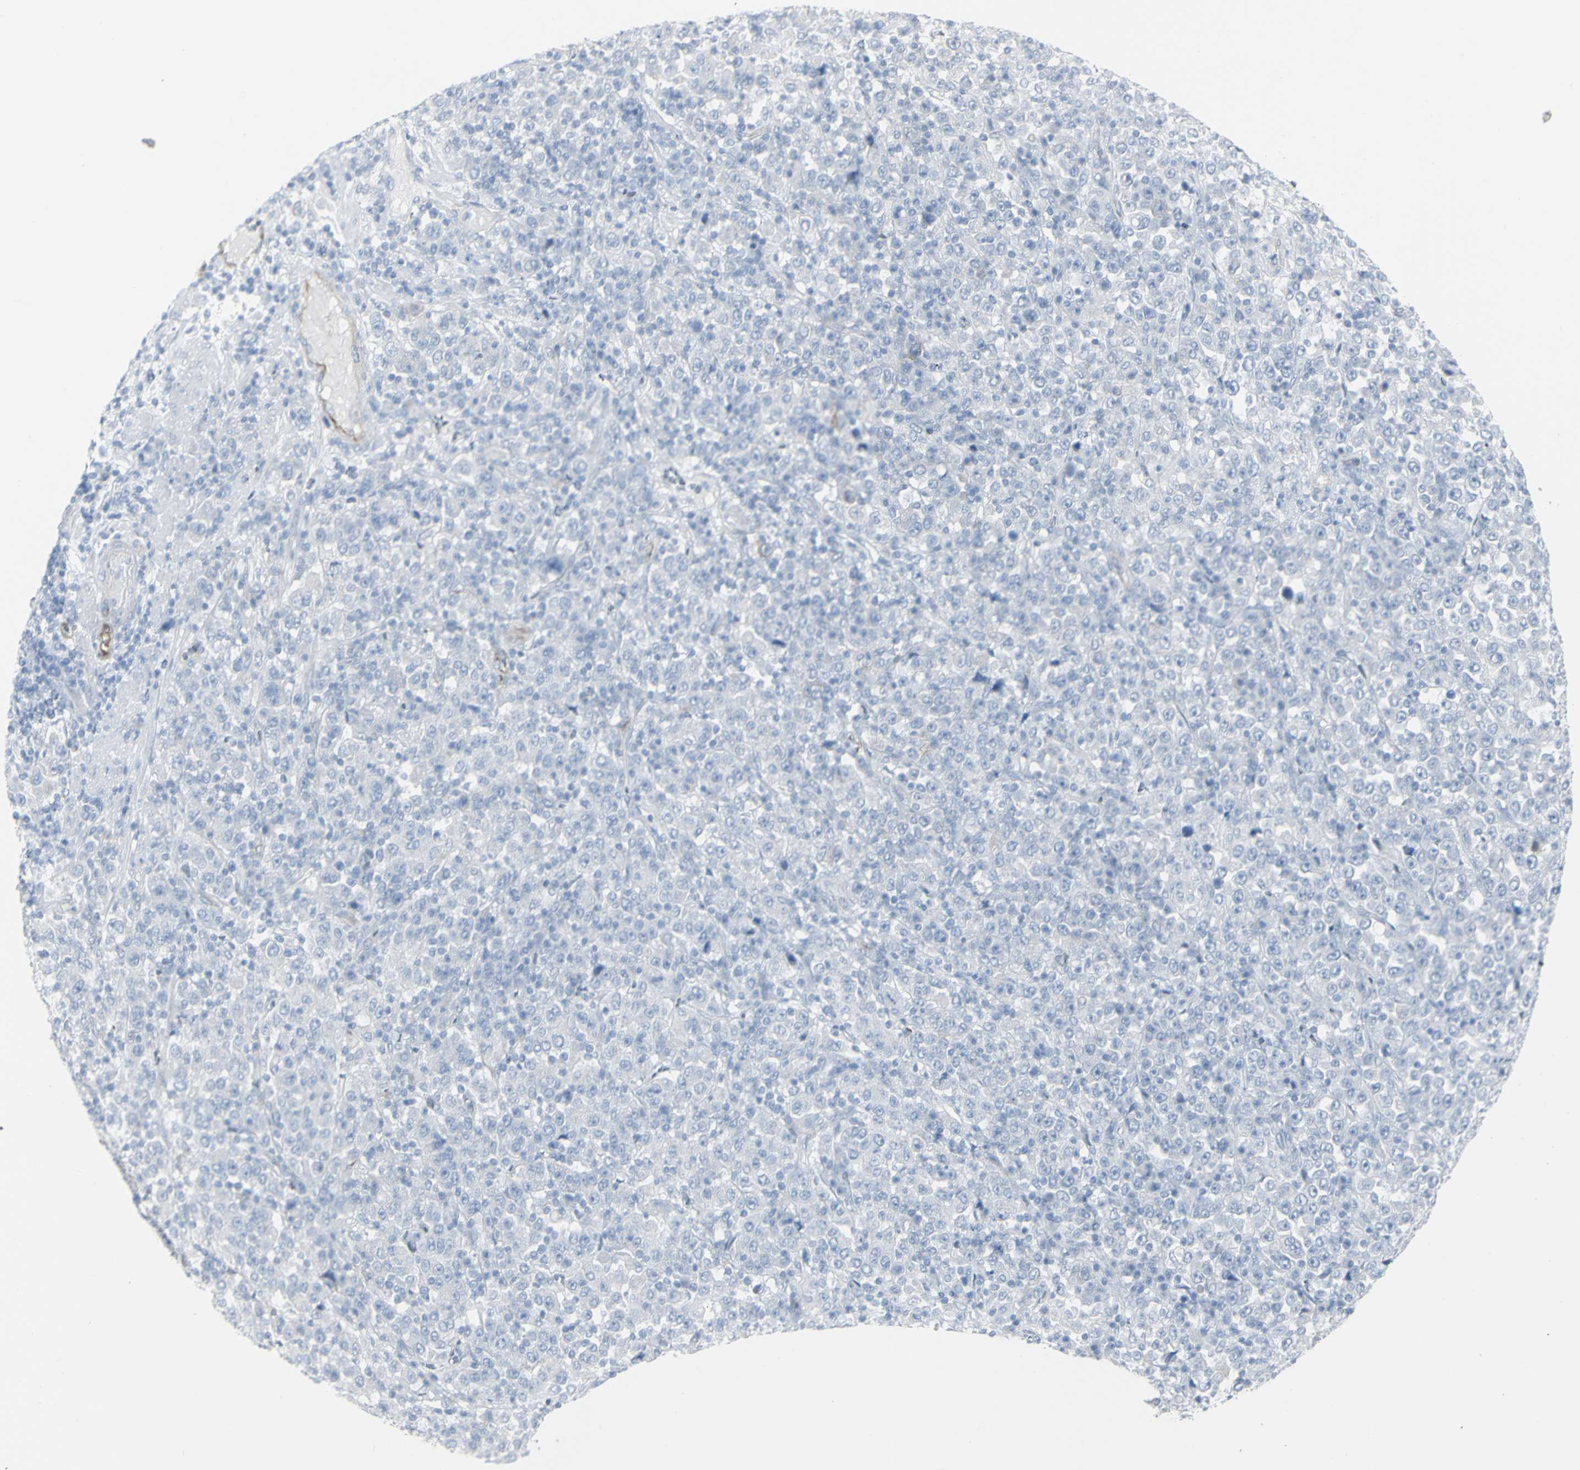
{"staining": {"intensity": "negative", "quantity": "none", "location": "none"}, "tissue": "stomach cancer", "cell_type": "Tumor cells", "image_type": "cancer", "snomed": [{"axis": "morphology", "description": "Normal tissue, NOS"}, {"axis": "morphology", "description": "Adenocarcinoma, NOS"}, {"axis": "topography", "description": "Stomach, upper"}, {"axis": "topography", "description": "Stomach"}], "caption": "Stomach adenocarcinoma stained for a protein using immunohistochemistry (IHC) reveals no positivity tumor cells.", "gene": "ENSG00000198211", "patient": {"sex": "male", "age": 59}}